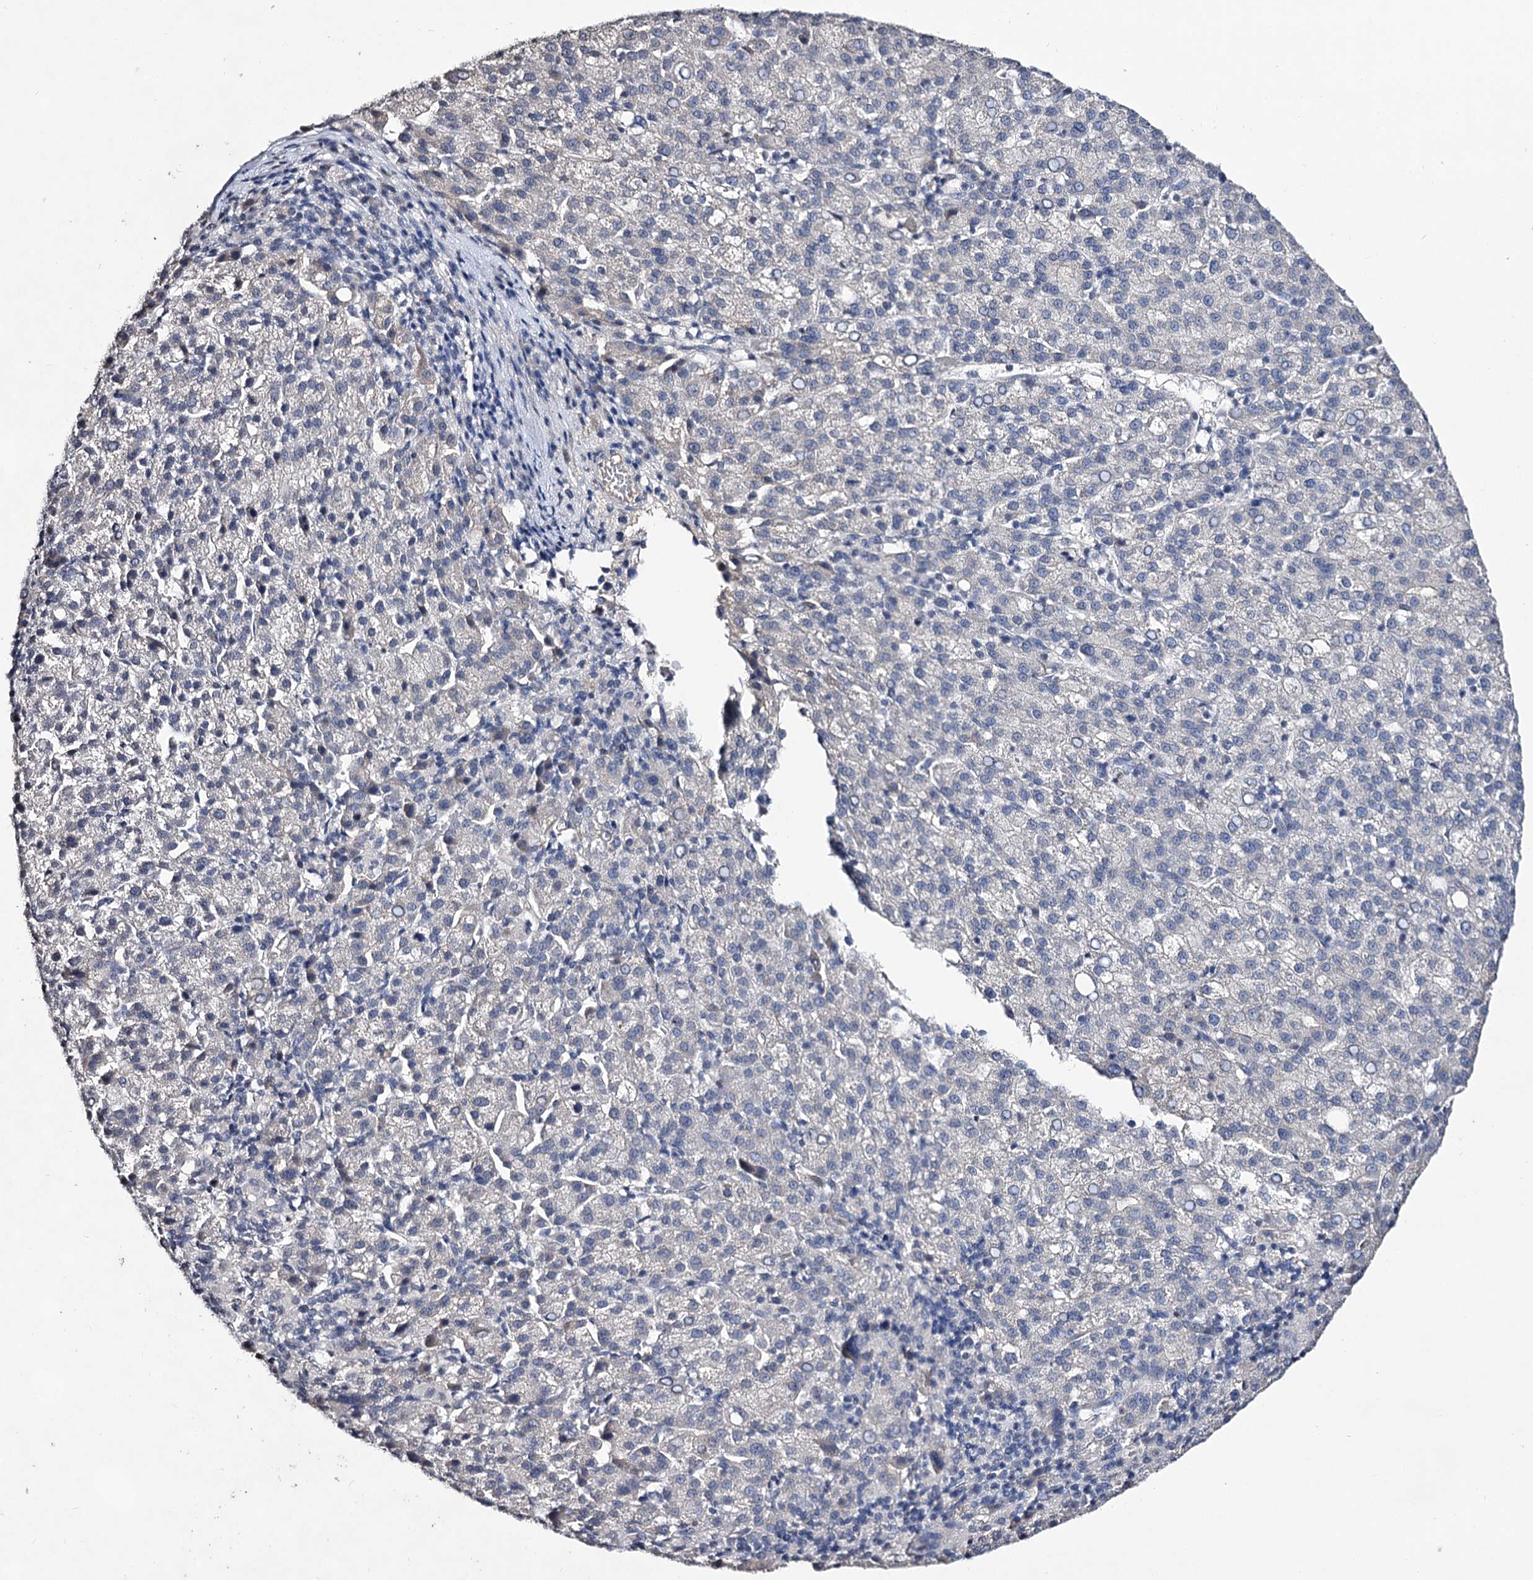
{"staining": {"intensity": "negative", "quantity": "none", "location": "none"}, "tissue": "liver cancer", "cell_type": "Tumor cells", "image_type": "cancer", "snomed": [{"axis": "morphology", "description": "Carcinoma, Hepatocellular, NOS"}, {"axis": "topography", "description": "Liver"}], "caption": "A high-resolution photomicrograph shows IHC staining of liver hepatocellular carcinoma, which displays no significant staining in tumor cells. (DAB (3,3'-diaminobenzidine) immunohistochemistry (IHC) with hematoxylin counter stain).", "gene": "PLIN1", "patient": {"sex": "female", "age": 58}}